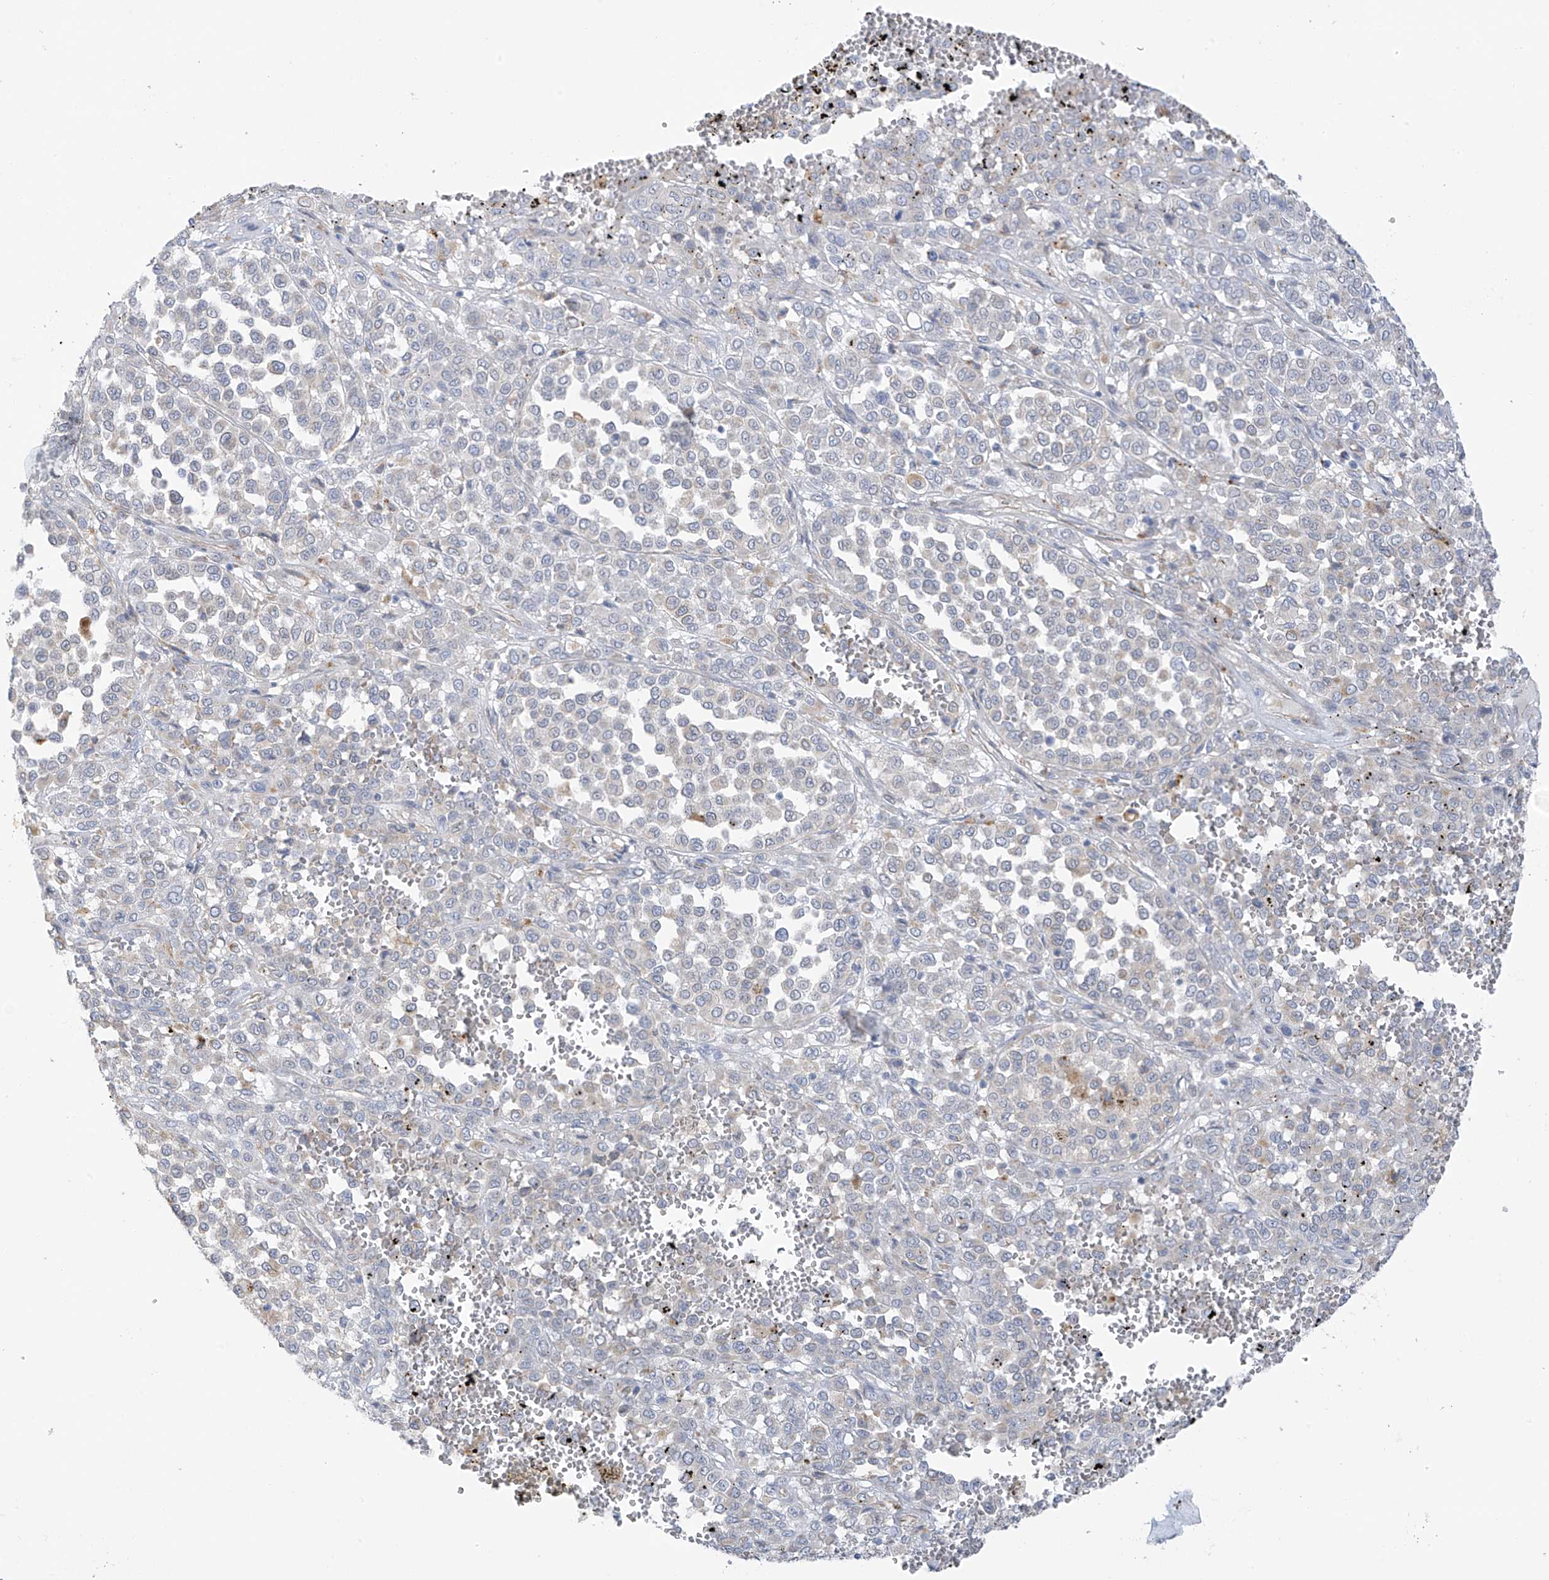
{"staining": {"intensity": "negative", "quantity": "none", "location": "none"}, "tissue": "melanoma", "cell_type": "Tumor cells", "image_type": "cancer", "snomed": [{"axis": "morphology", "description": "Malignant melanoma, Metastatic site"}, {"axis": "topography", "description": "Pancreas"}], "caption": "This micrograph is of melanoma stained with immunohistochemistry to label a protein in brown with the nuclei are counter-stained blue. There is no positivity in tumor cells. (DAB immunohistochemistry visualized using brightfield microscopy, high magnification).", "gene": "TAL2", "patient": {"sex": "female", "age": 30}}